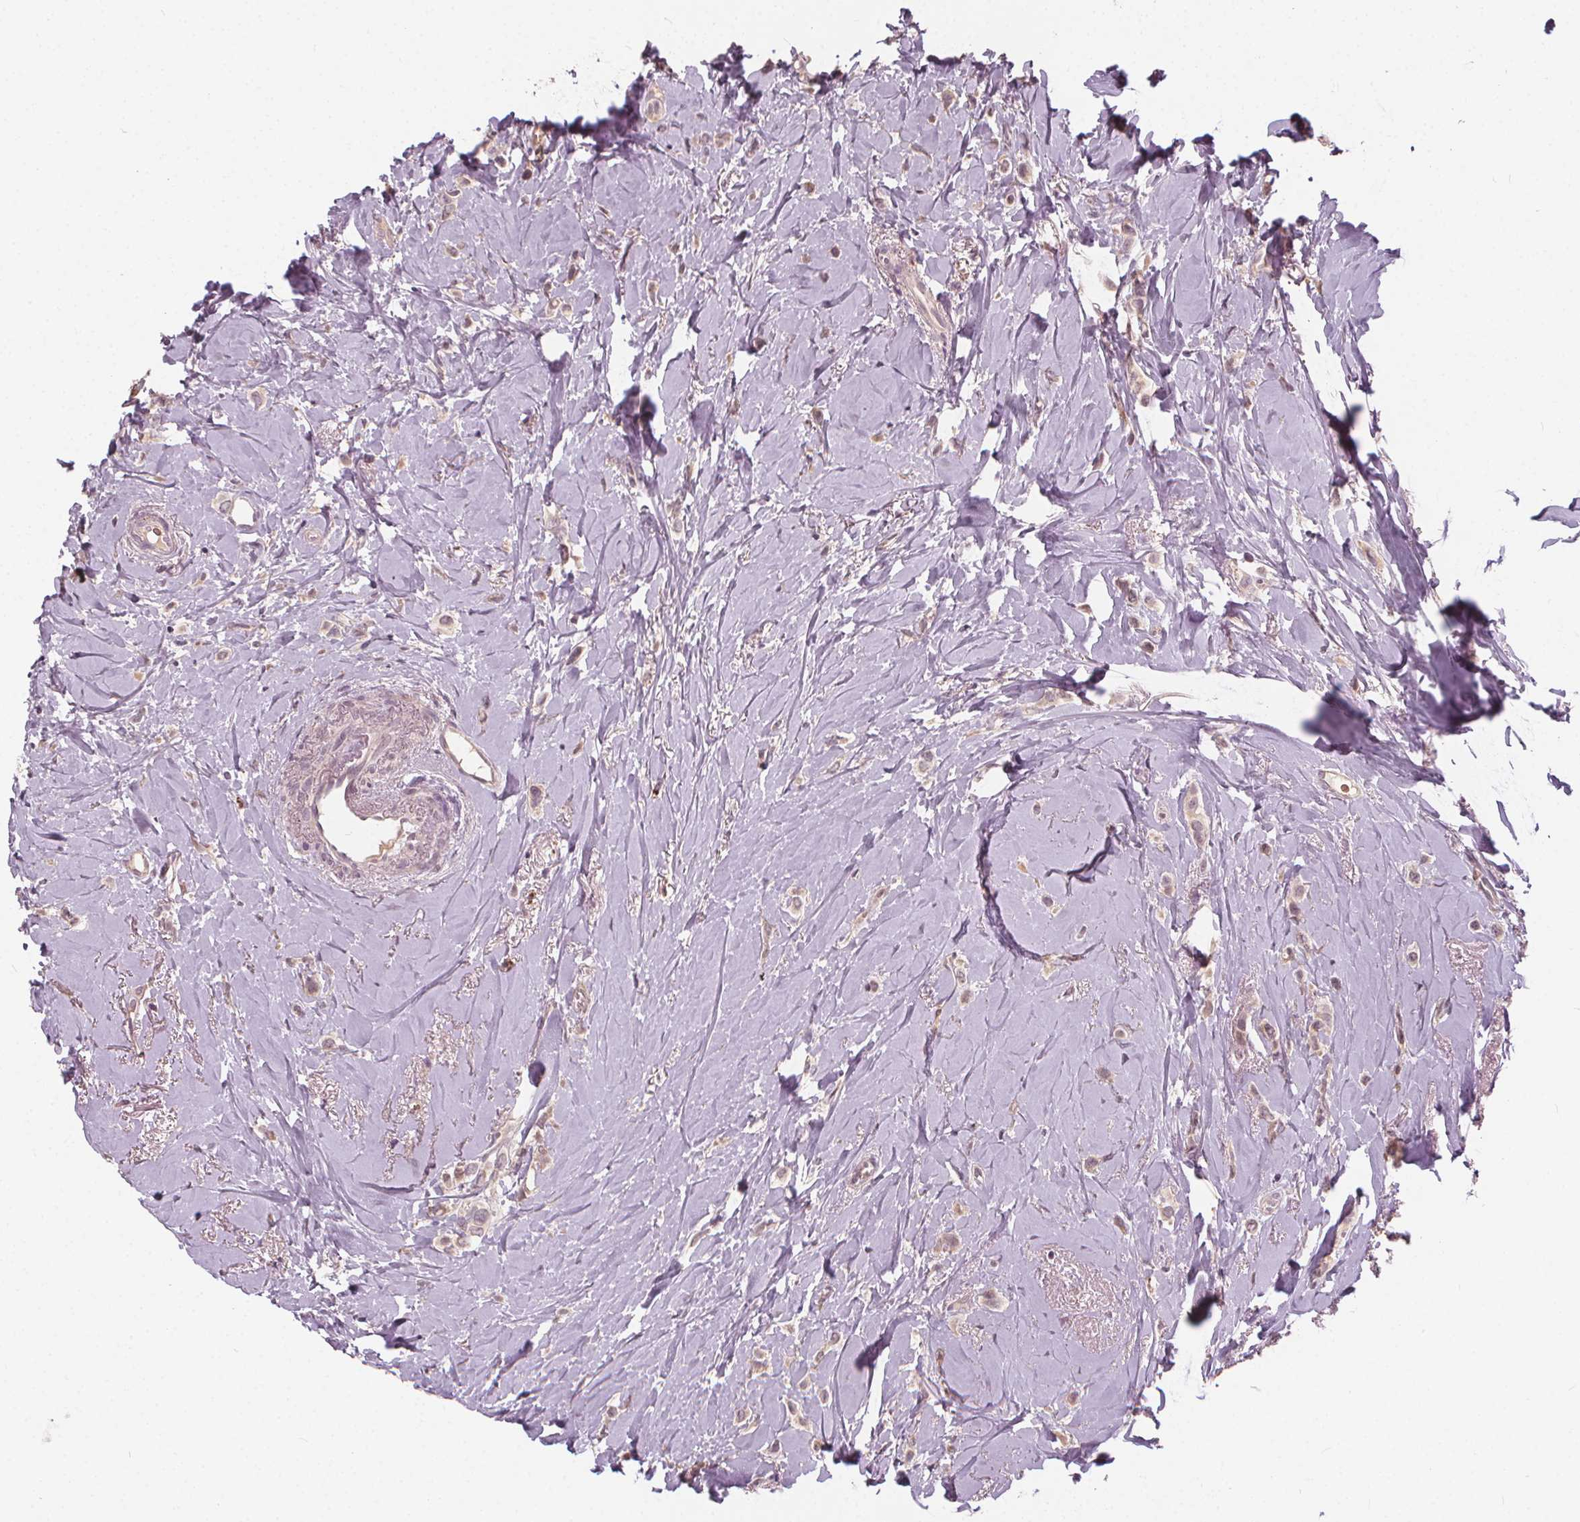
{"staining": {"intensity": "weak", "quantity": "25%-75%", "location": "cytoplasmic/membranous,nuclear"}, "tissue": "breast cancer", "cell_type": "Tumor cells", "image_type": "cancer", "snomed": [{"axis": "morphology", "description": "Lobular carcinoma"}, {"axis": "topography", "description": "Breast"}], "caption": "This histopathology image displays immunohistochemistry (IHC) staining of human breast lobular carcinoma, with low weak cytoplasmic/membranous and nuclear staining in about 25%-75% of tumor cells.", "gene": "IPO13", "patient": {"sex": "female", "age": 66}}